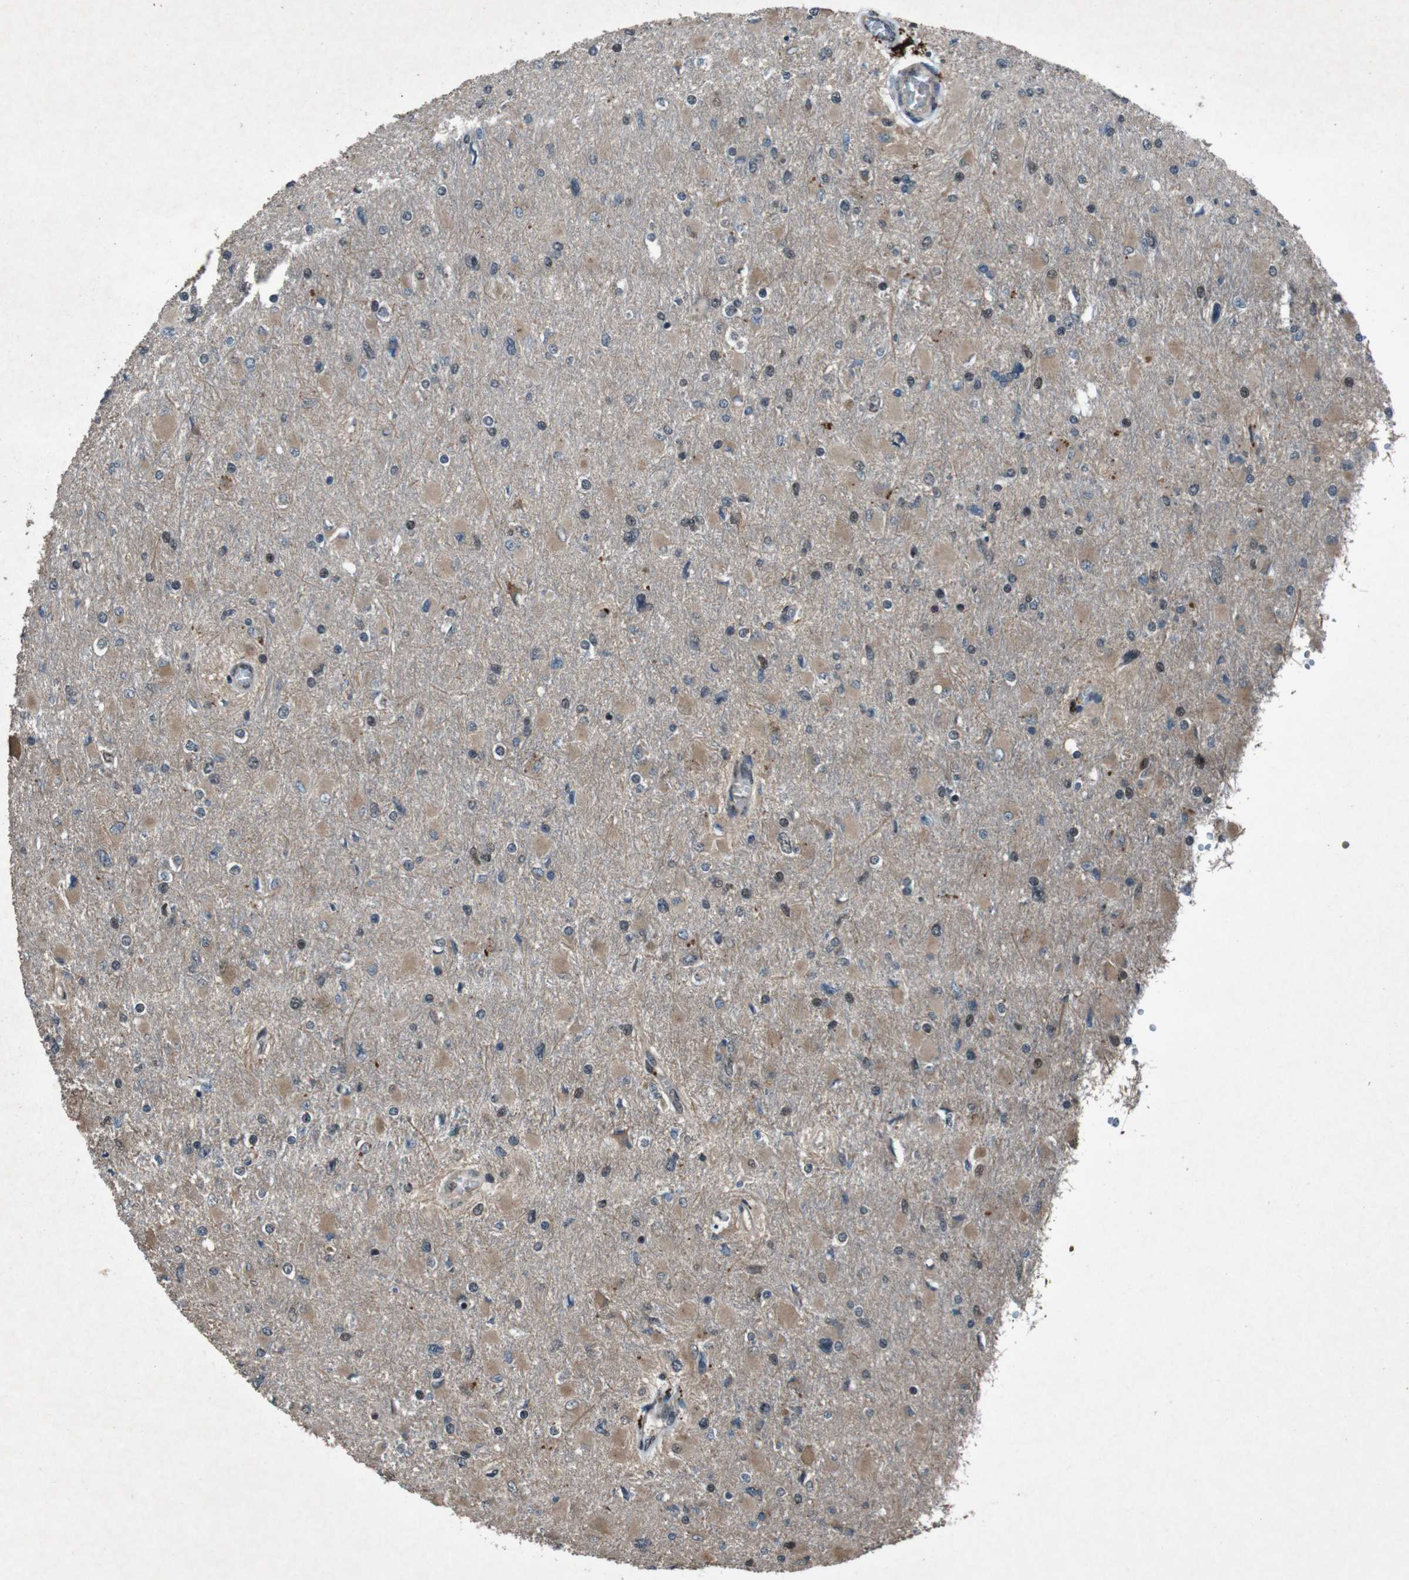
{"staining": {"intensity": "weak", "quantity": "25%-75%", "location": "cytoplasmic/membranous"}, "tissue": "glioma", "cell_type": "Tumor cells", "image_type": "cancer", "snomed": [{"axis": "morphology", "description": "Glioma, malignant, High grade"}, {"axis": "topography", "description": "Cerebral cortex"}], "caption": "Malignant glioma (high-grade) stained with DAB (3,3'-diaminobenzidine) immunohistochemistry reveals low levels of weak cytoplasmic/membranous expression in about 25%-75% of tumor cells.", "gene": "SOCS1", "patient": {"sex": "female", "age": 36}}